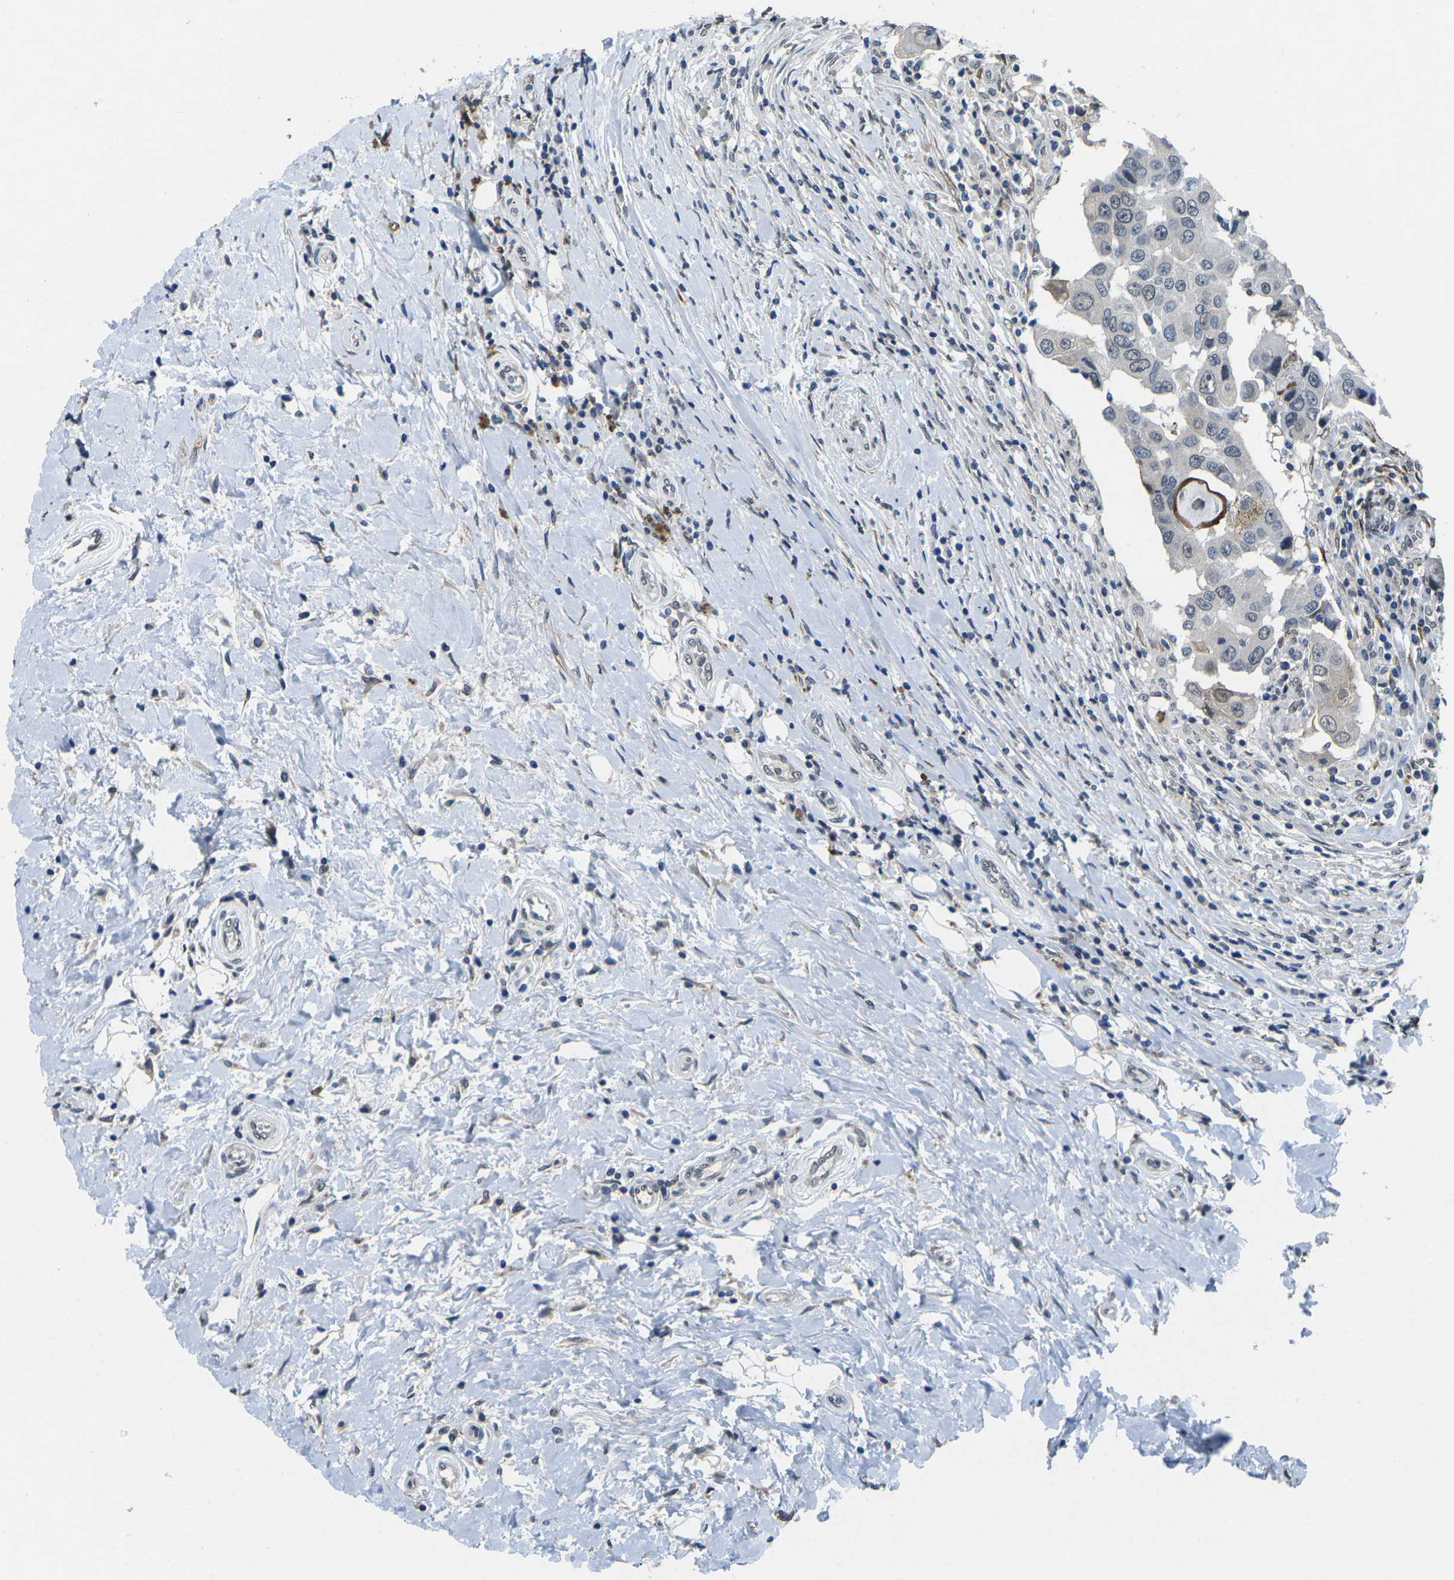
{"staining": {"intensity": "weak", "quantity": "<25%", "location": "cytoplasmic/membranous,nuclear"}, "tissue": "breast cancer", "cell_type": "Tumor cells", "image_type": "cancer", "snomed": [{"axis": "morphology", "description": "Duct carcinoma"}, {"axis": "topography", "description": "Breast"}], "caption": "This is an IHC histopathology image of human breast infiltrating ductal carcinoma. There is no expression in tumor cells.", "gene": "SCNN1B", "patient": {"sex": "female", "age": 27}}